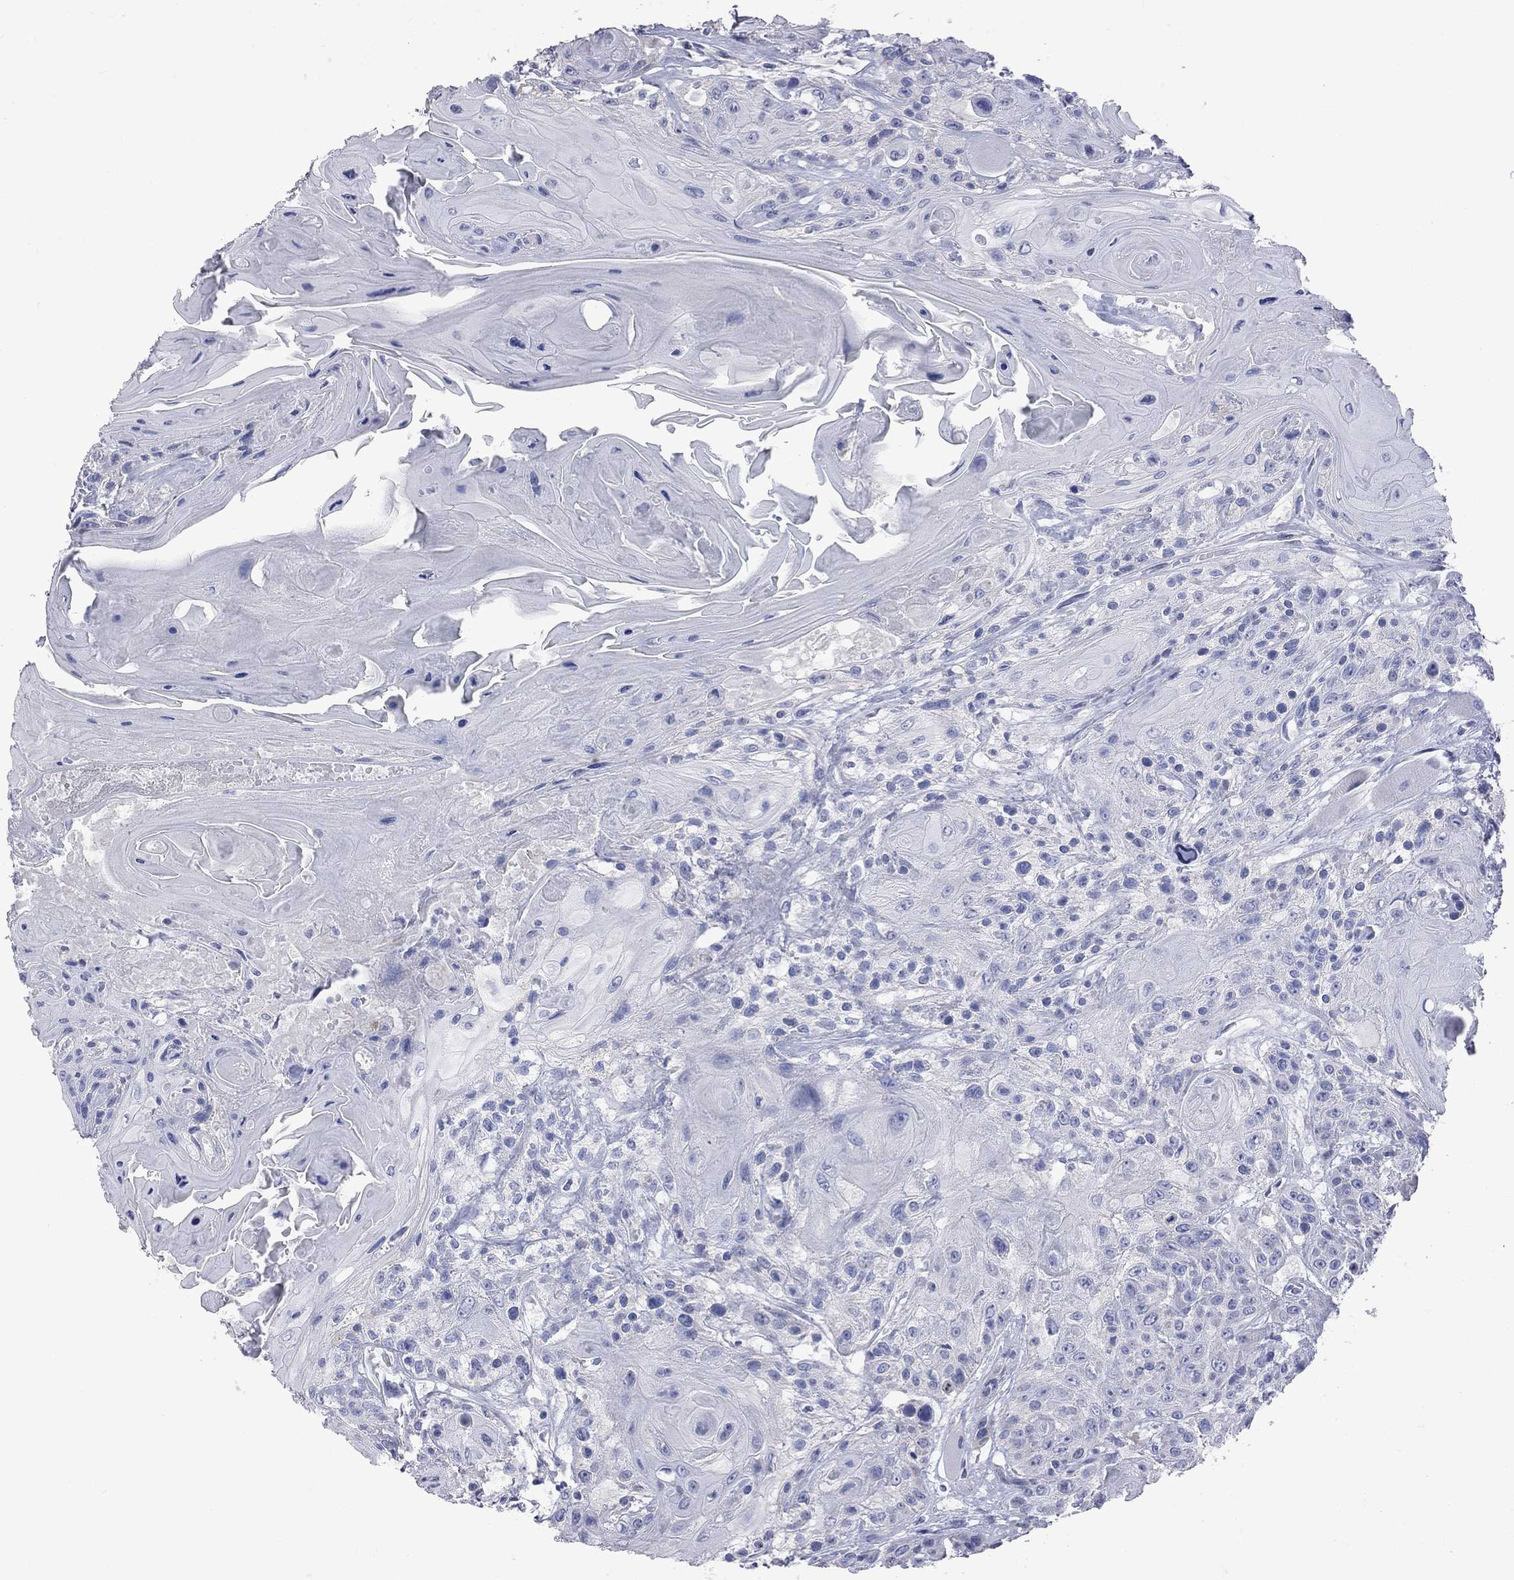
{"staining": {"intensity": "negative", "quantity": "none", "location": "none"}, "tissue": "head and neck cancer", "cell_type": "Tumor cells", "image_type": "cancer", "snomed": [{"axis": "morphology", "description": "Squamous cell carcinoma, NOS"}, {"axis": "topography", "description": "Head-Neck"}], "caption": "There is no significant staining in tumor cells of squamous cell carcinoma (head and neck).", "gene": "KCND2", "patient": {"sex": "female", "age": 59}}